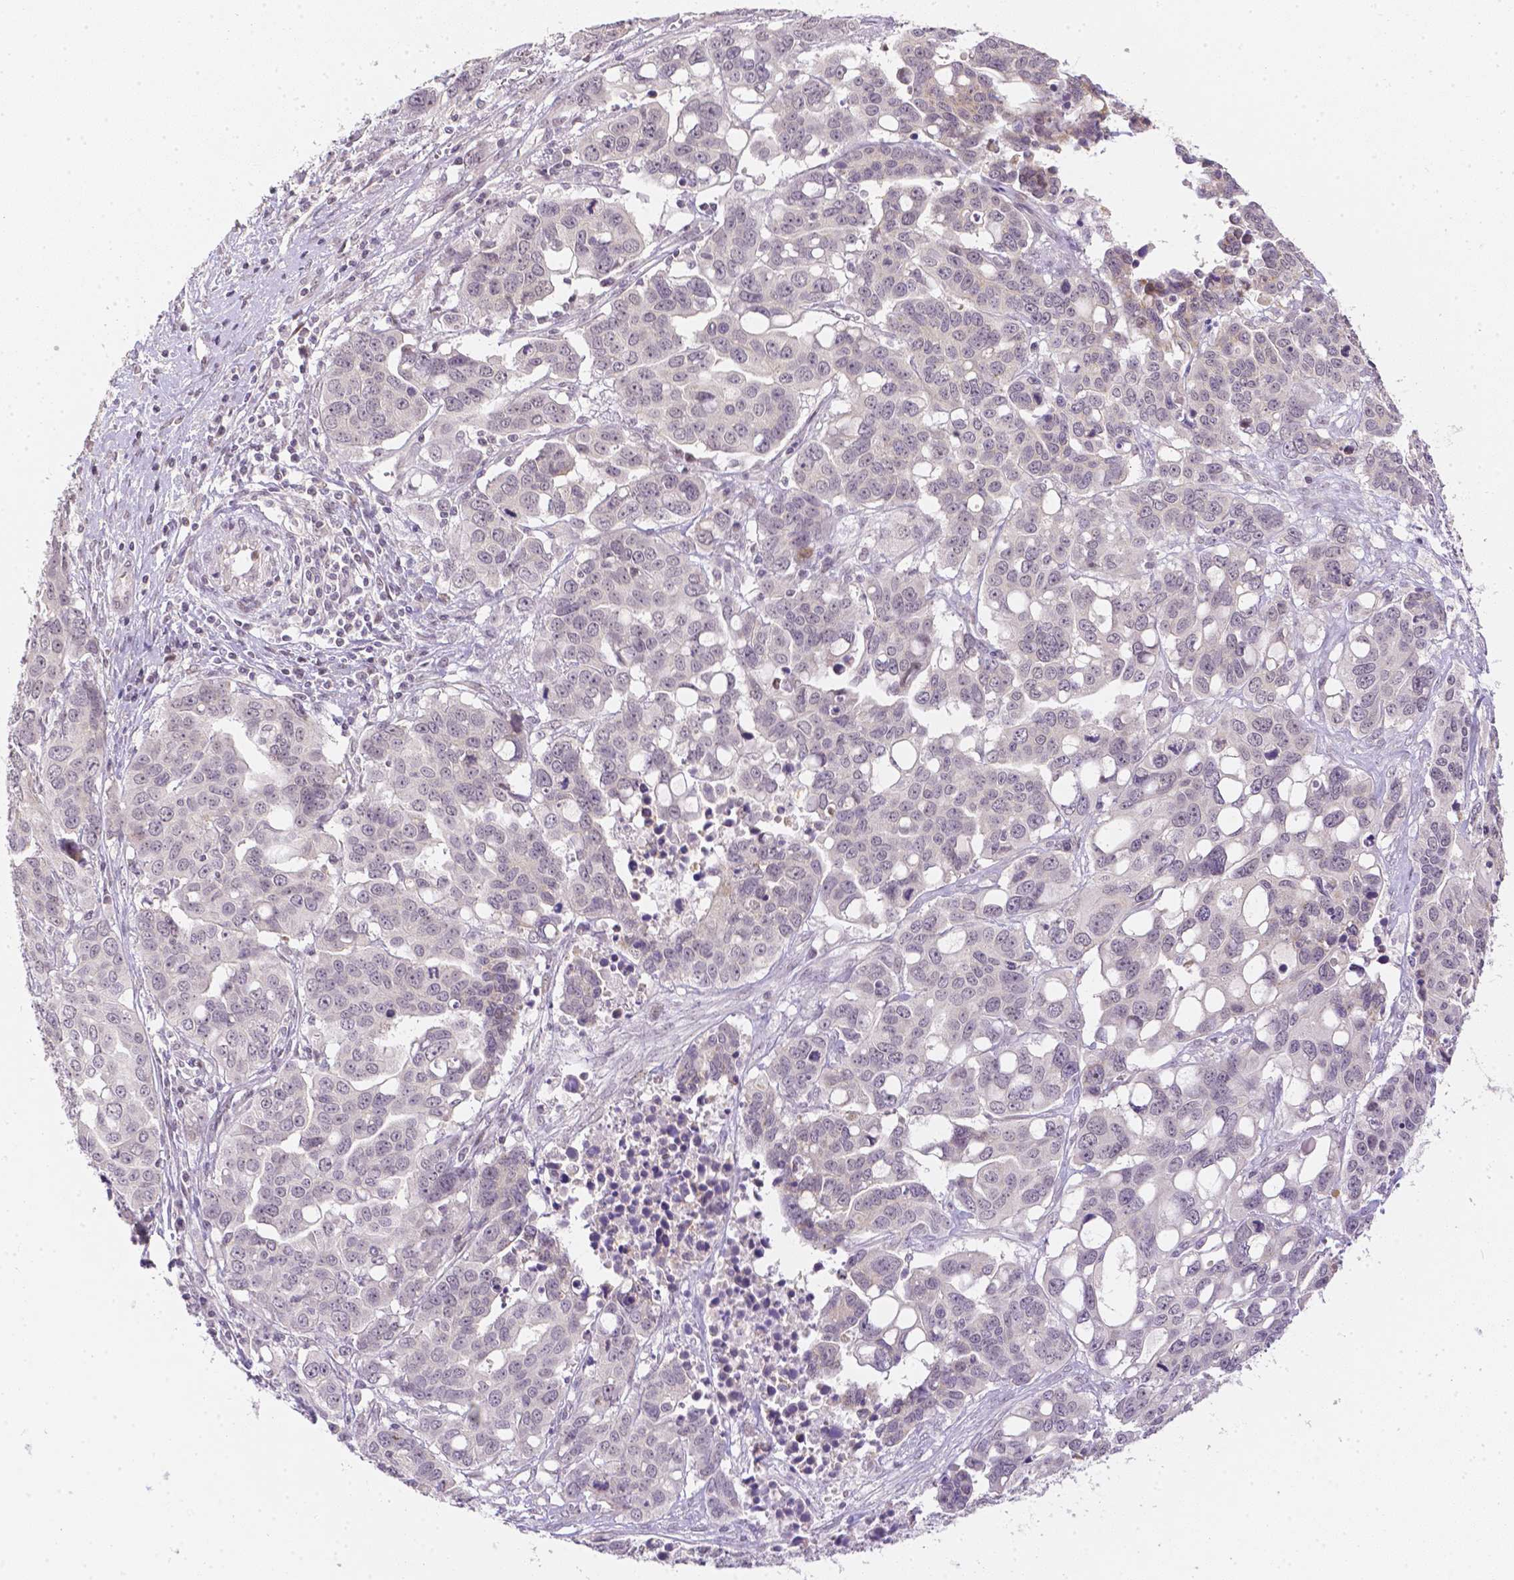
{"staining": {"intensity": "negative", "quantity": "none", "location": "none"}, "tissue": "ovarian cancer", "cell_type": "Tumor cells", "image_type": "cancer", "snomed": [{"axis": "morphology", "description": "Carcinoma, endometroid"}, {"axis": "topography", "description": "Ovary"}], "caption": "Protein analysis of endometroid carcinoma (ovarian) shows no significant expression in tumor cells.", "gene": "ZNF280B", "patient": {"sex": "female", "age": 78}}